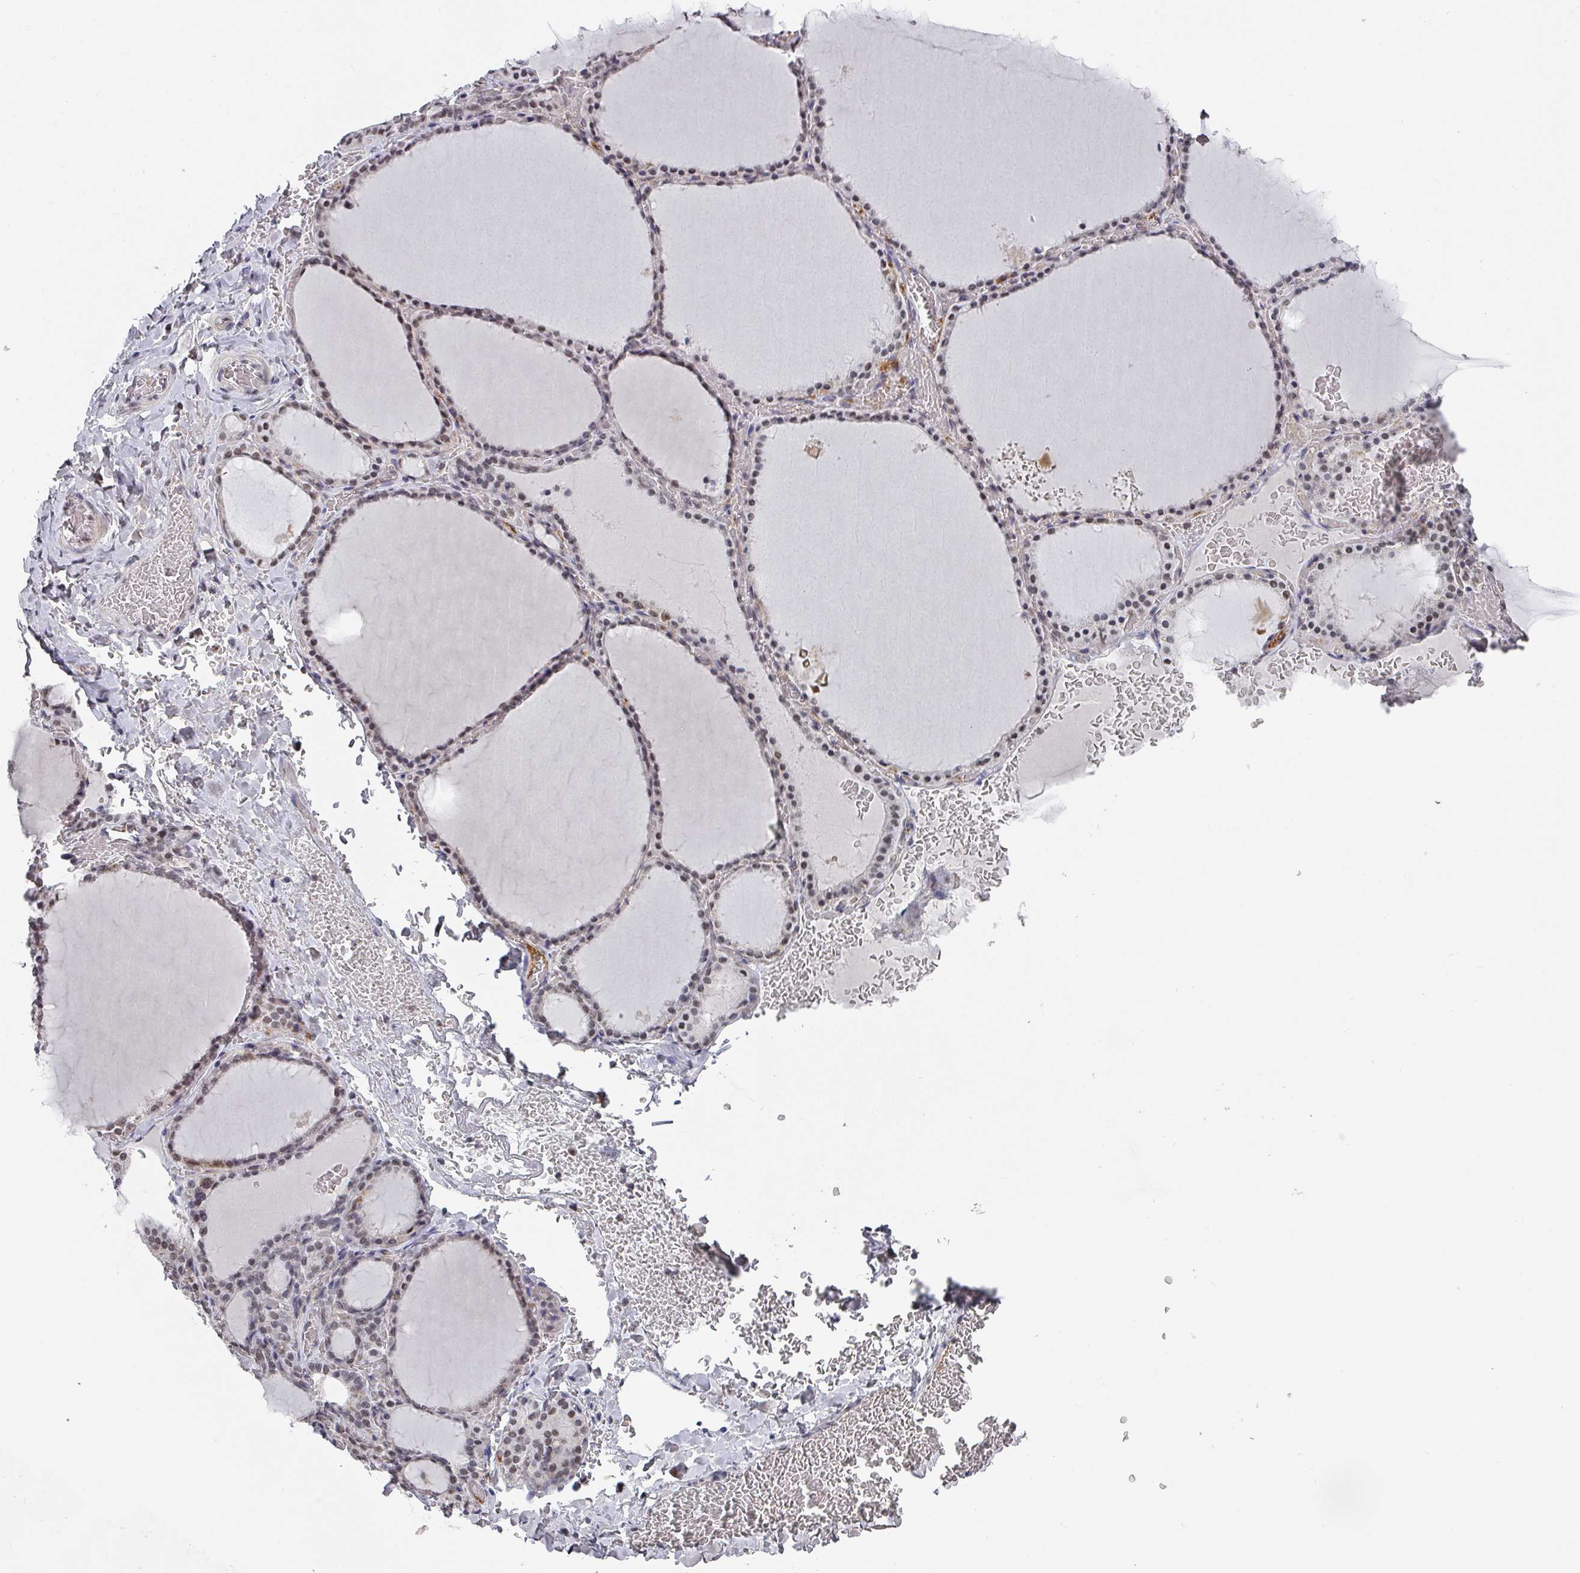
{"staining": {"intensity": "weak", "quantity": "25%-75%", "location": "nuclear"}, "tissue": "thyroid gland", "cell_type": "Glandular cells", "image_type": "normal", "snomed": [{"axis": "morphology", "description": "Normal tissue, NOS"}, {"axis": "topography", "description": "Thyroid gland"}], "caption": "A brown stain shows weak nuclear staining of a protein in glandular cells of normal human thyroid gland. (IHC, brightfield microscopy, high magnification).", "gene": "ZNF654", "patient": {"sex": "female", "age": 39}}